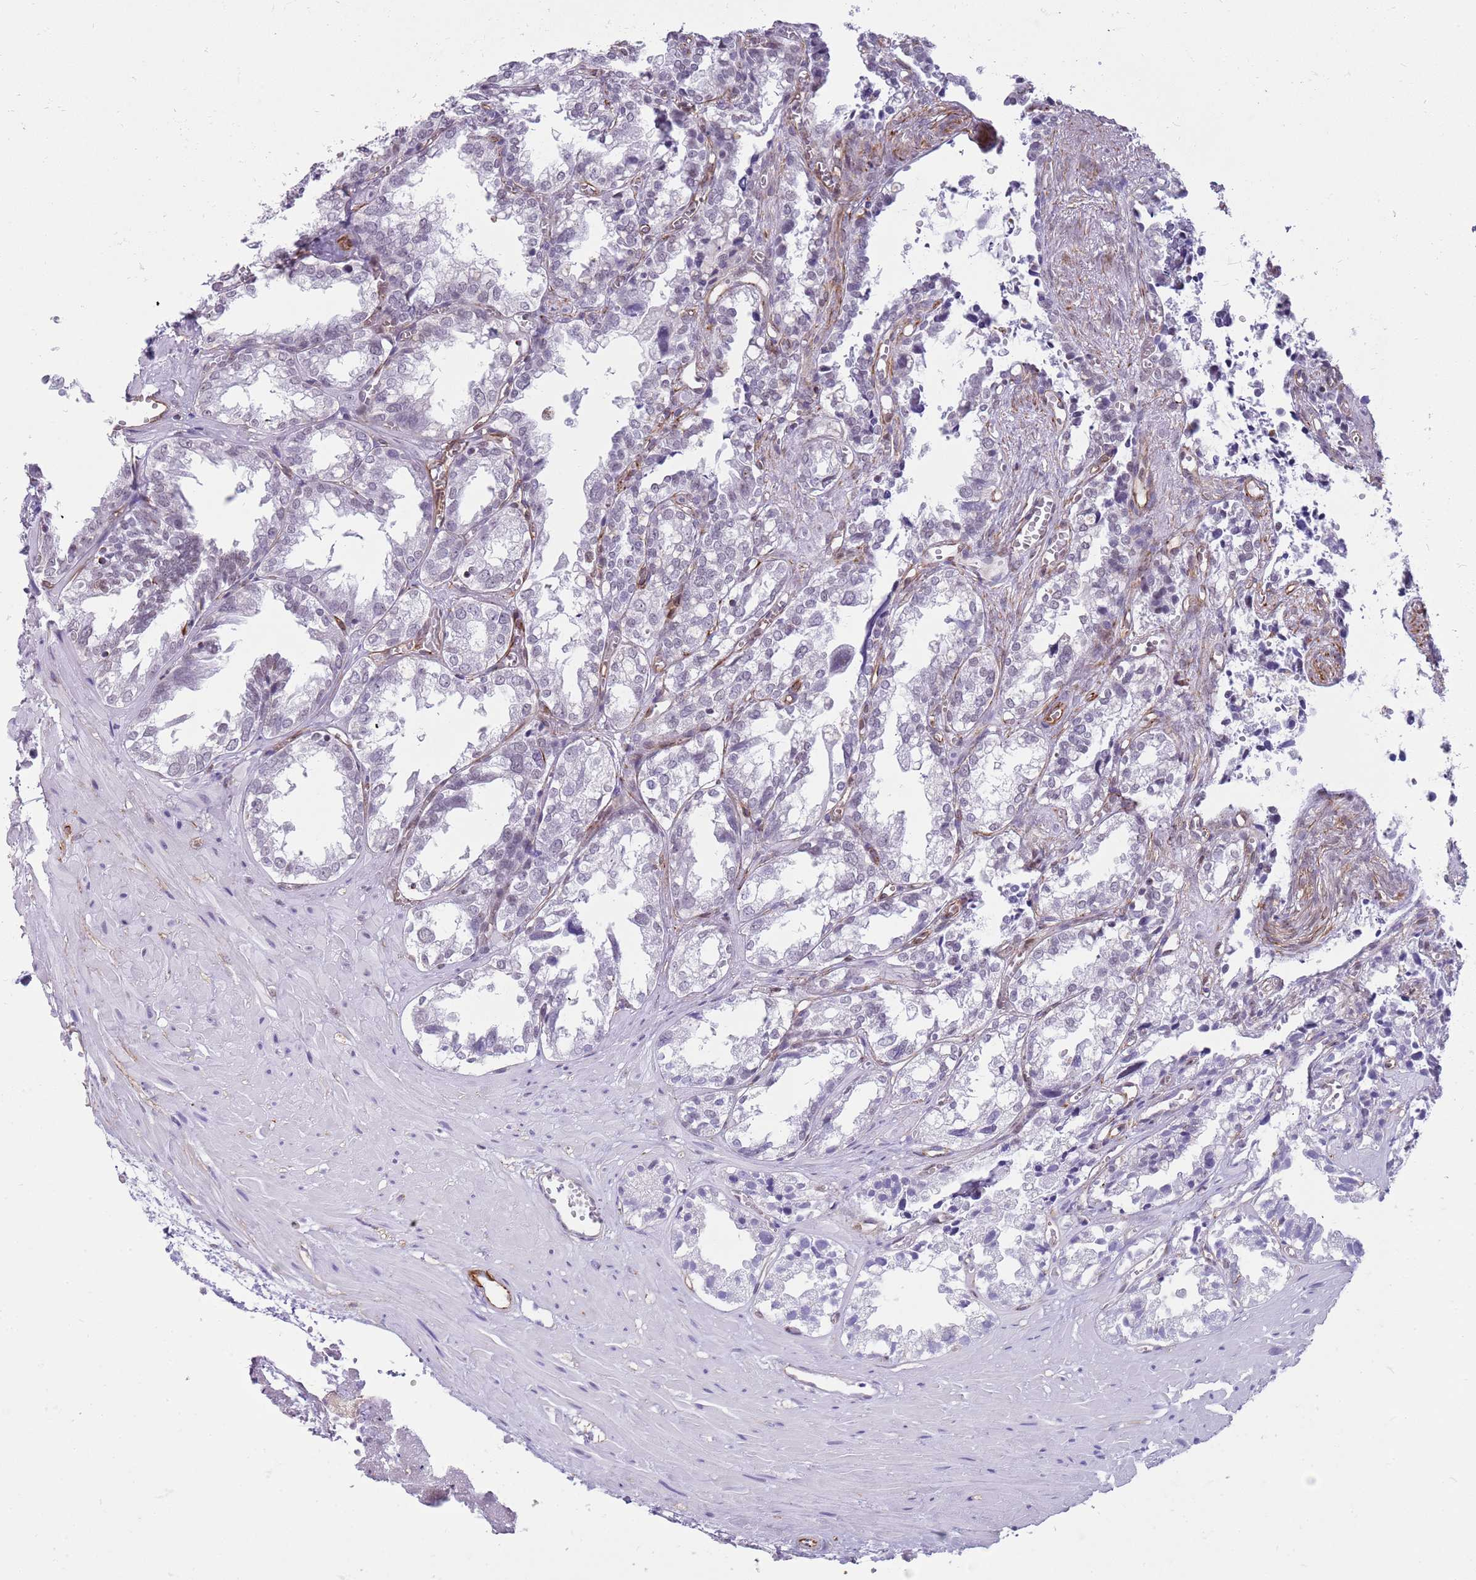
{"staining": {"intensity": "negative", "quantity": "none", "location": "none"}, "tissue": "seminal vesicle", "cell_type": "Glandular cells", "image_type": "normal", "snomed": [{"axis": "morphology", "description": "Normal tissue, NOS"}, {"axis": "topography", "description": "Prostate"}, {"axis": "topography", "description": "Seminal veicle"}], "caption": "A micrograph of seminal vesicle stained for a protein shows no brown staining in glandular cells.", "gene": "ENSG00000271254", "patient": {"sex": "male", "age": 51}}